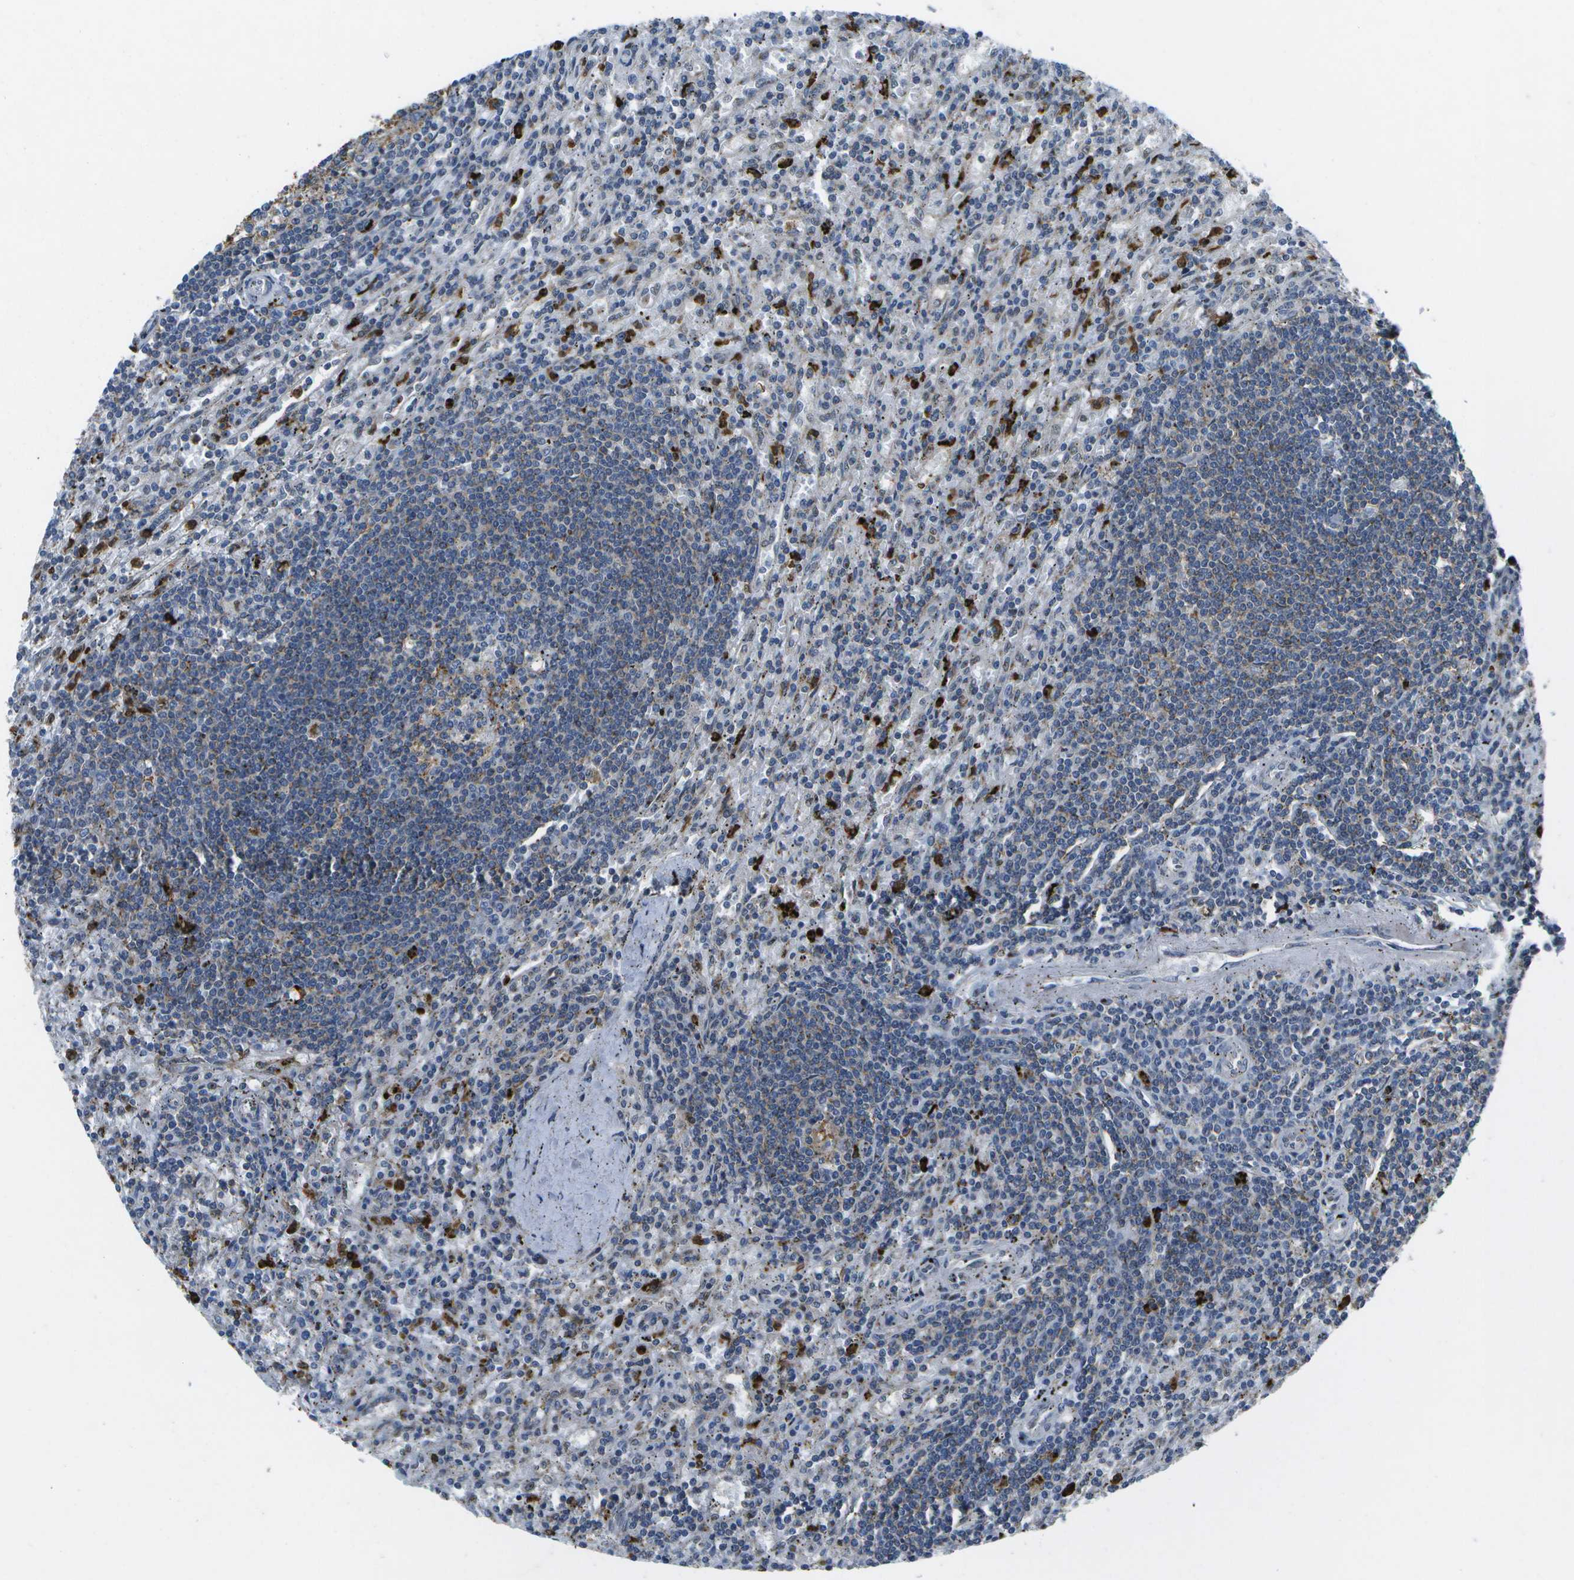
{"staining": {"intensity": "weak", "quantity": "<25%", "location": "cytoplasmic/membranous"}, "tissue": "lymphoma", "cell_type": "Tumor cells", "image_type": "cancer", "snomed": [{"axis": "morphology", "description": "Malignant lymphoma, non-Hodgkin's type, Low grade"}, {"axis": "topography", "description": "Spleen"}], "caption": "Tumor cells are negative for brown protein staining in lymphoma. The staining was performed using DAB (3,3'-diaminobenzidine) to visualize the protein expression in brown, while the nuclei were stained in blue with hematoxylin (Magnification: 20x).", "gene": "GALNT15", "patient": {"sex": "male", "age": 76}}